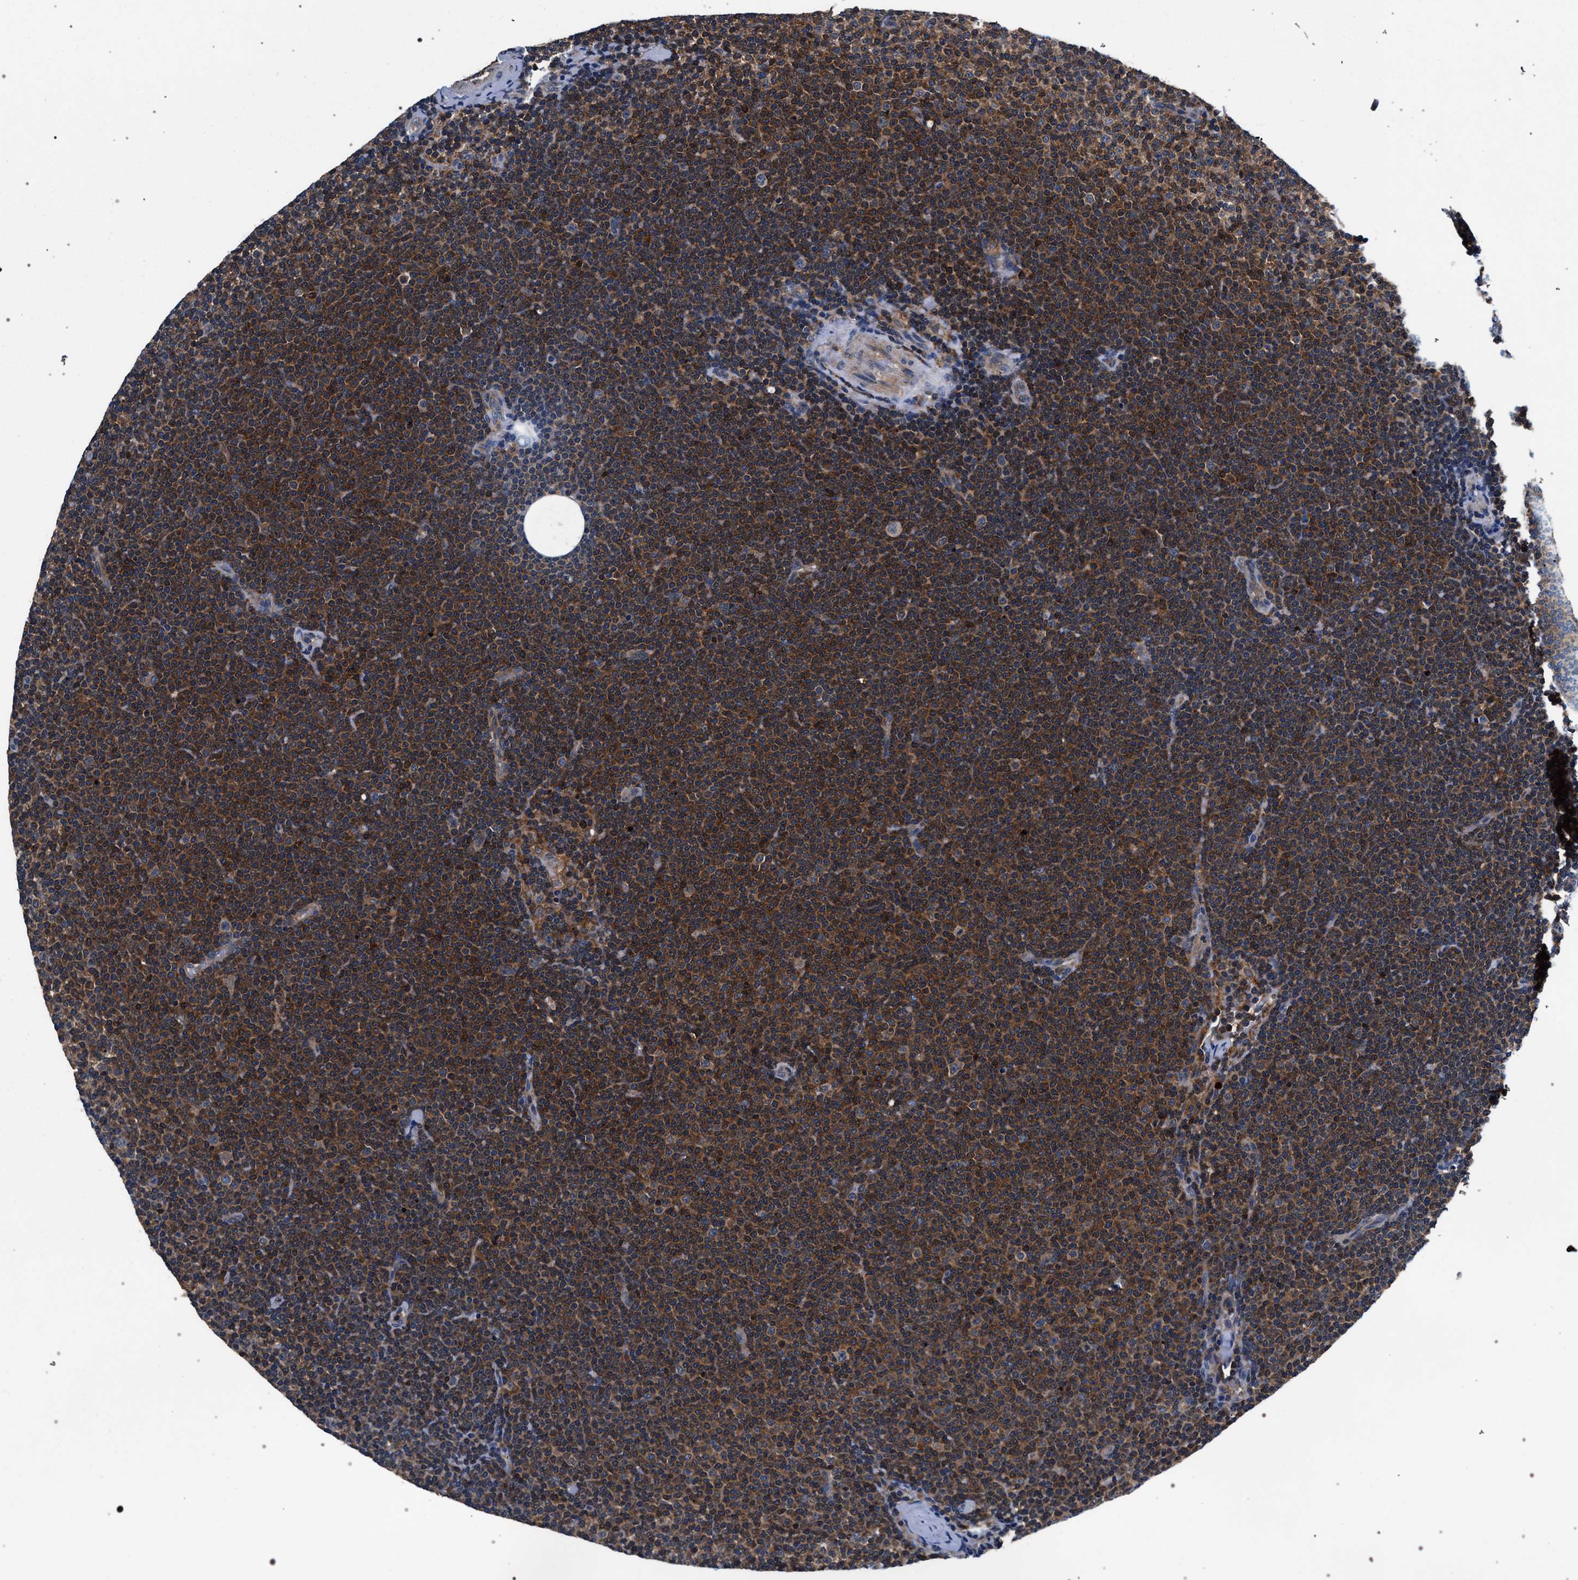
{"staining": {"intensity": "moderate", "quantity": "25%-75%", "location": "cytoplasmic/membranous"}, "tissue": "lymphoma", "cell_type": "Tumor cells", "image_type": "cancer", "snomed": [{"axis": "morphology", "description": "Malignant lymphoma, non-Hodgkin's type, Low grade"}, {"axis": "topography", "description": "Lymph node"}], "caption": "About 25%-75% of tumor cells in human lymphoma display moderate cytoplasmic/membranous protein staining as visualized by brown immunohistochemical staining.", "gene": "LASP1", "patient": {"sex": "female", "age": 53}}